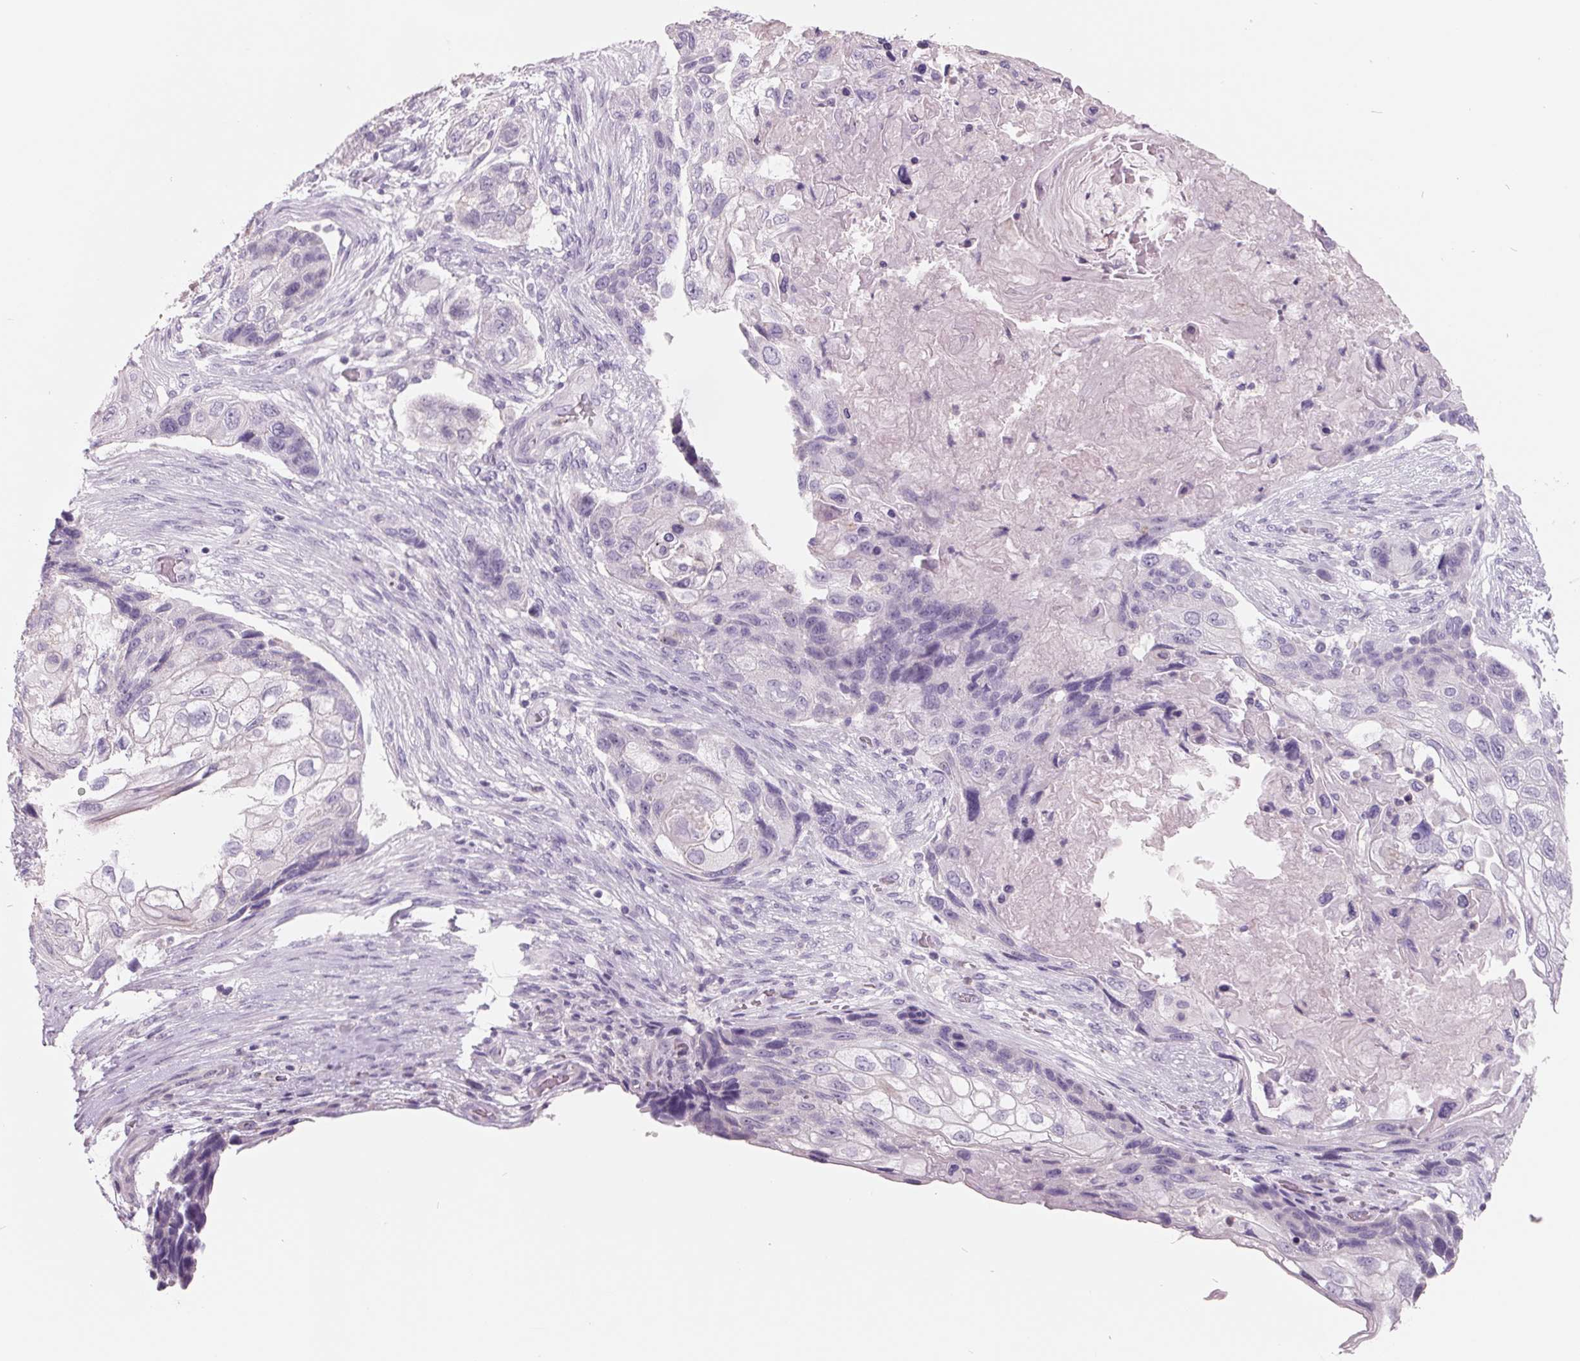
{"staining": {"intensity": "negative", "quantity": "none", "location": "none"}, "tissue": "lung cancer", "cell_type": "Tumor cells", "image_type": "cancer", "snomed": [{"axis": "morphology", "description": "Squamous cell carcinoma, NOS"}, {"axis": "topography", "description": "Lung"}], "caption": "Tumor cells show no significant staining in lung squamous cell carcinoma.", "gene": "FTCD", "patient": {"sex": "male", "age": 69}}